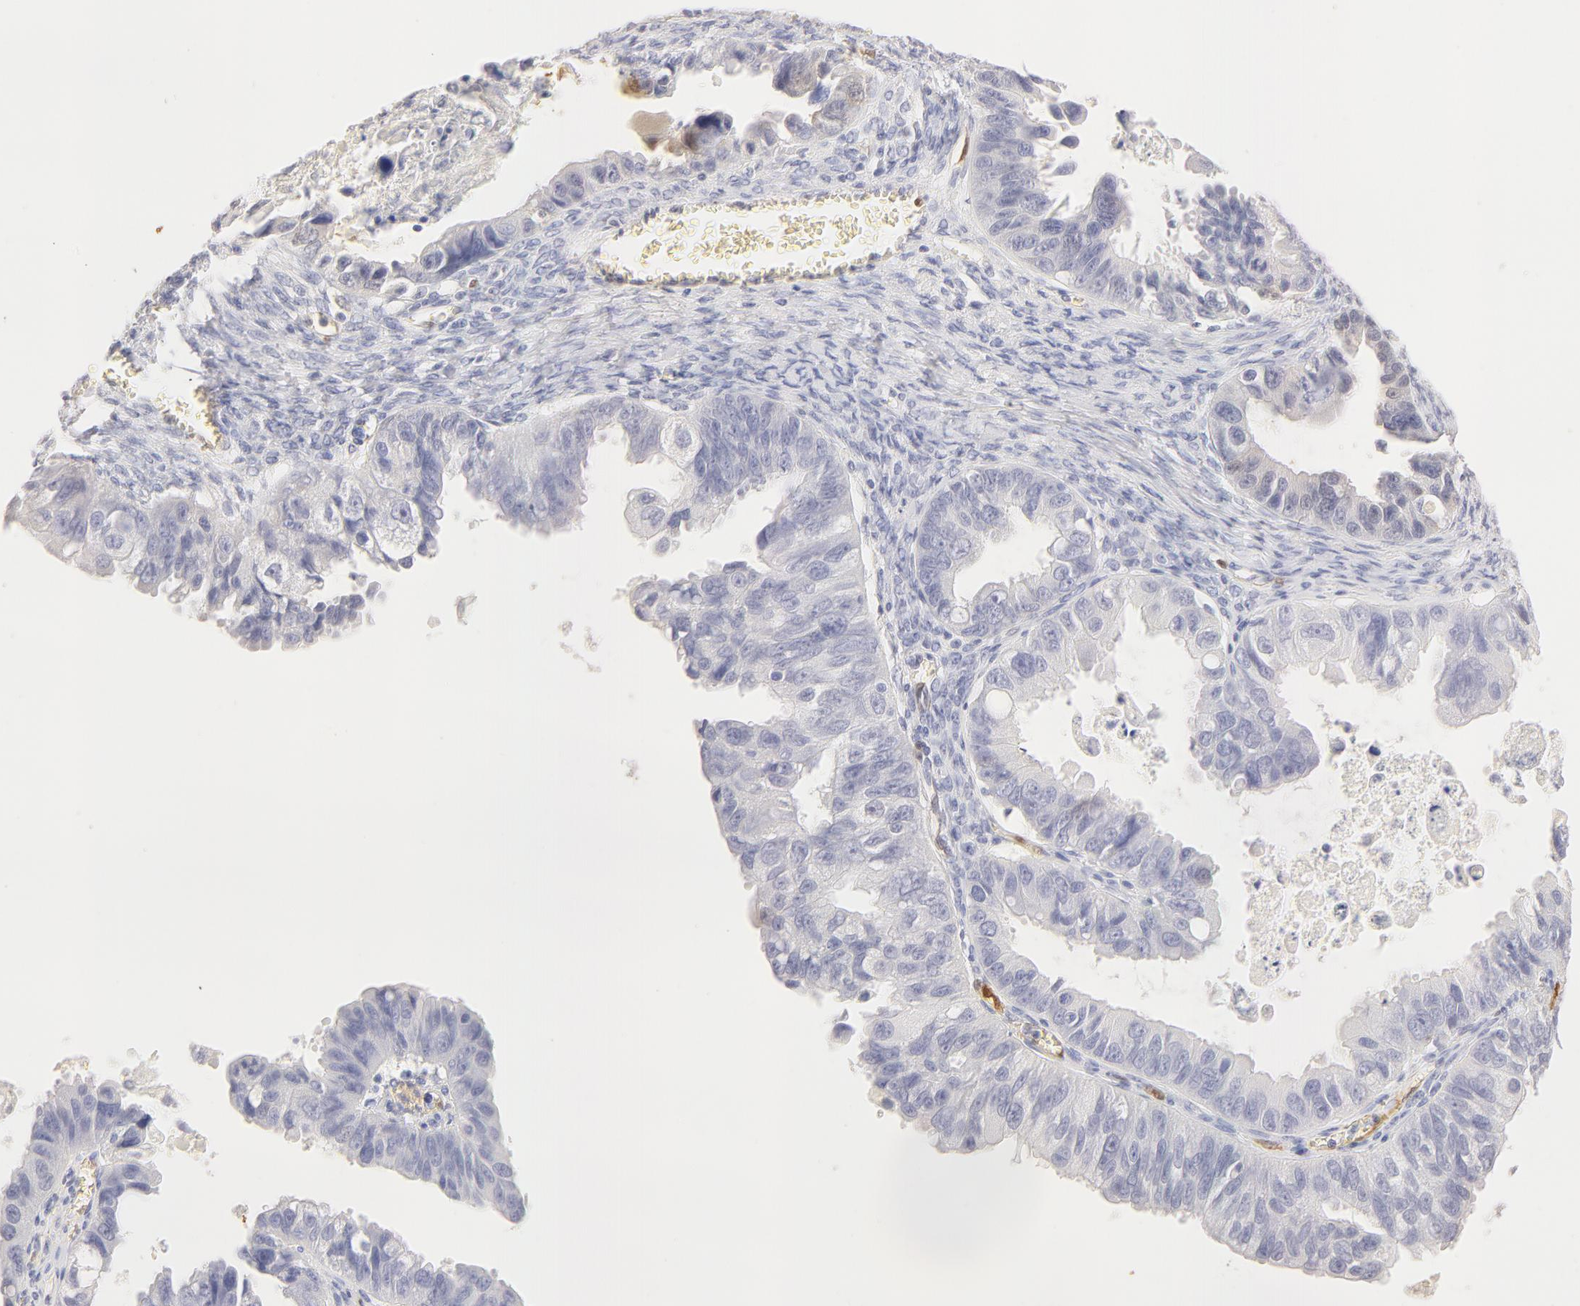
{"staining": {"intensity": "negative", "quantity": "none", "location": "none"}, "tissue": "ovarian cancer", "cell_type": "Tumor cells", "image_type": "cancer", "snomed": [{"axis": "morphology", "description": "Carcinoma, endometroid"}, {"axis": "topography", "description": "Ovary"}], "caption": "Tumor cells are negative for protein expression in human ovarian endometroid carcinoma.", "gene": "CA2", "patient": {"sex": "female", "age": 85}}